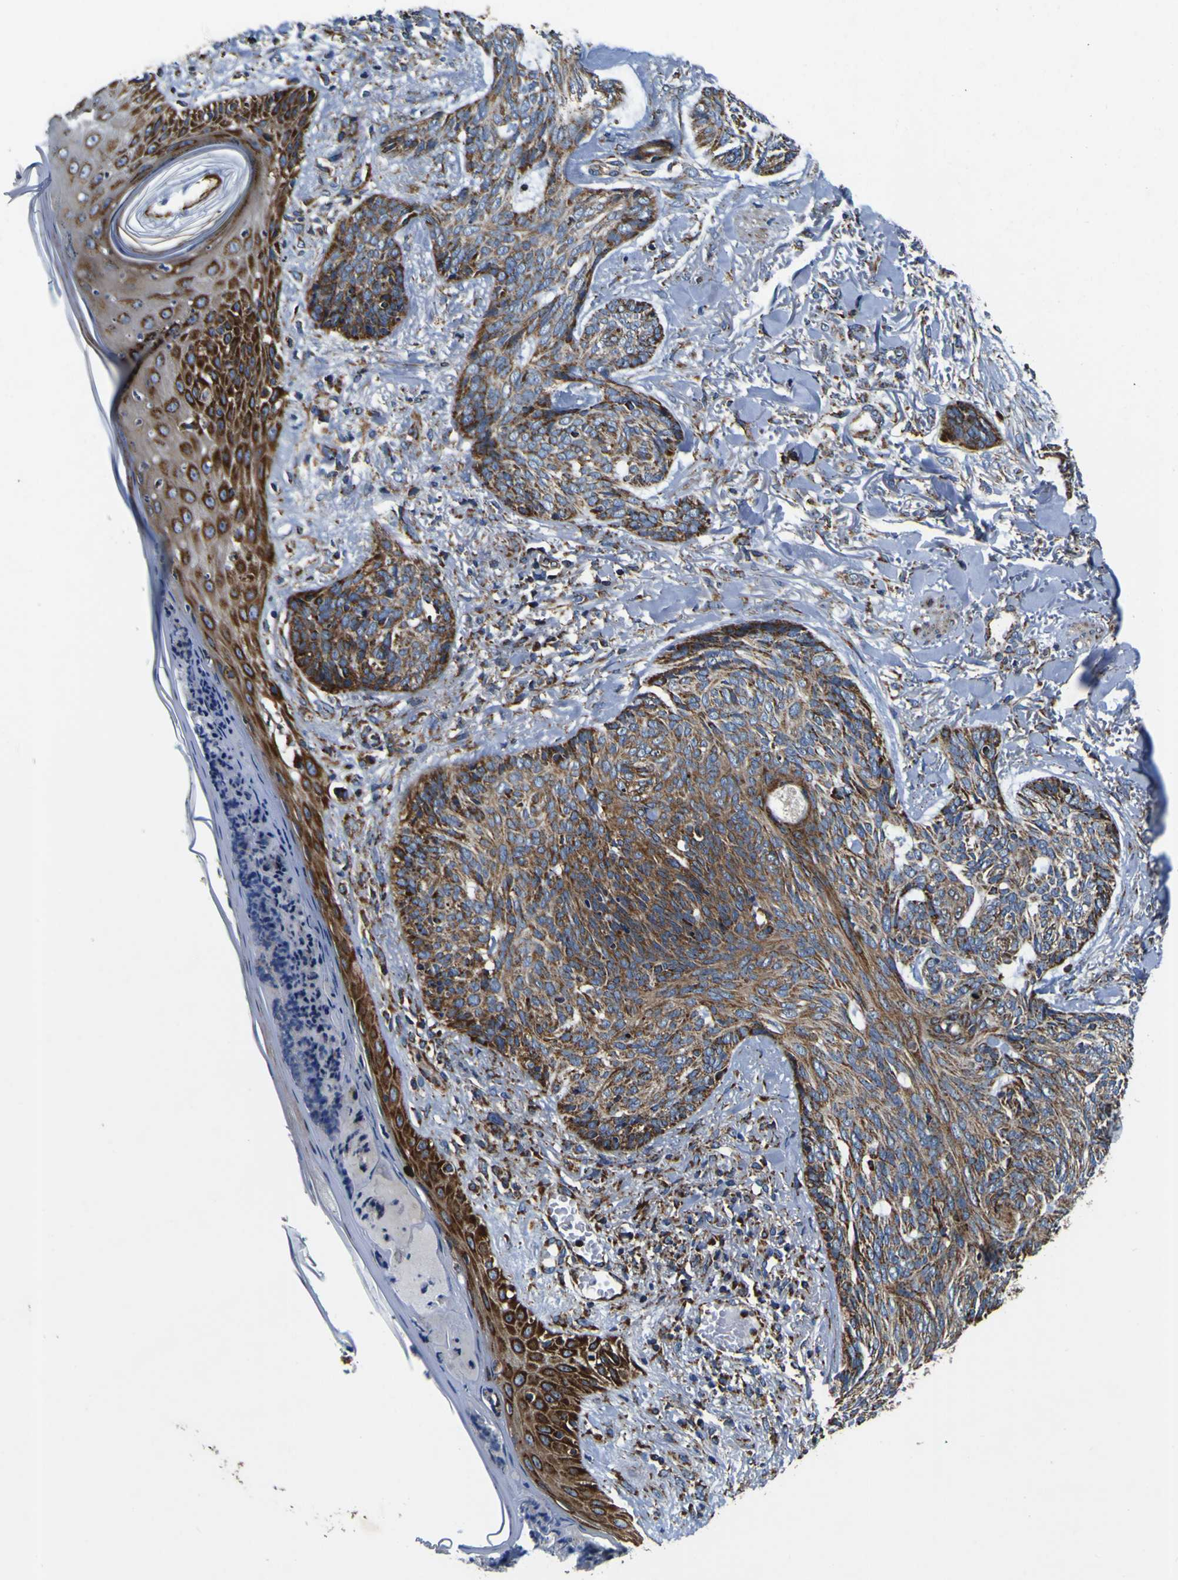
{"staining": {"intensity": "moderate", "quantity": ">75%", "location": "cytoplasmic/membranous"}, "tissue": "skin cancer", "cell_type": "Tumor cells", "image_type": "cancer", "snomed": [{"axis": "morphology", "description": "Basal cell carcinoma"}, {"axis": "topography", "description": "Skin"}], "caption": "Basal cell carcinoma (skin) stained with DAB (3,3'-diaminobenzidine) immunohistochemistry (IHC) shows medium levels of moderate cytoplasmic/membranous positivity in about >75% of tumor cells.", "gene": "PTRH2", "patient": {"sex": "male", "age": 43}}